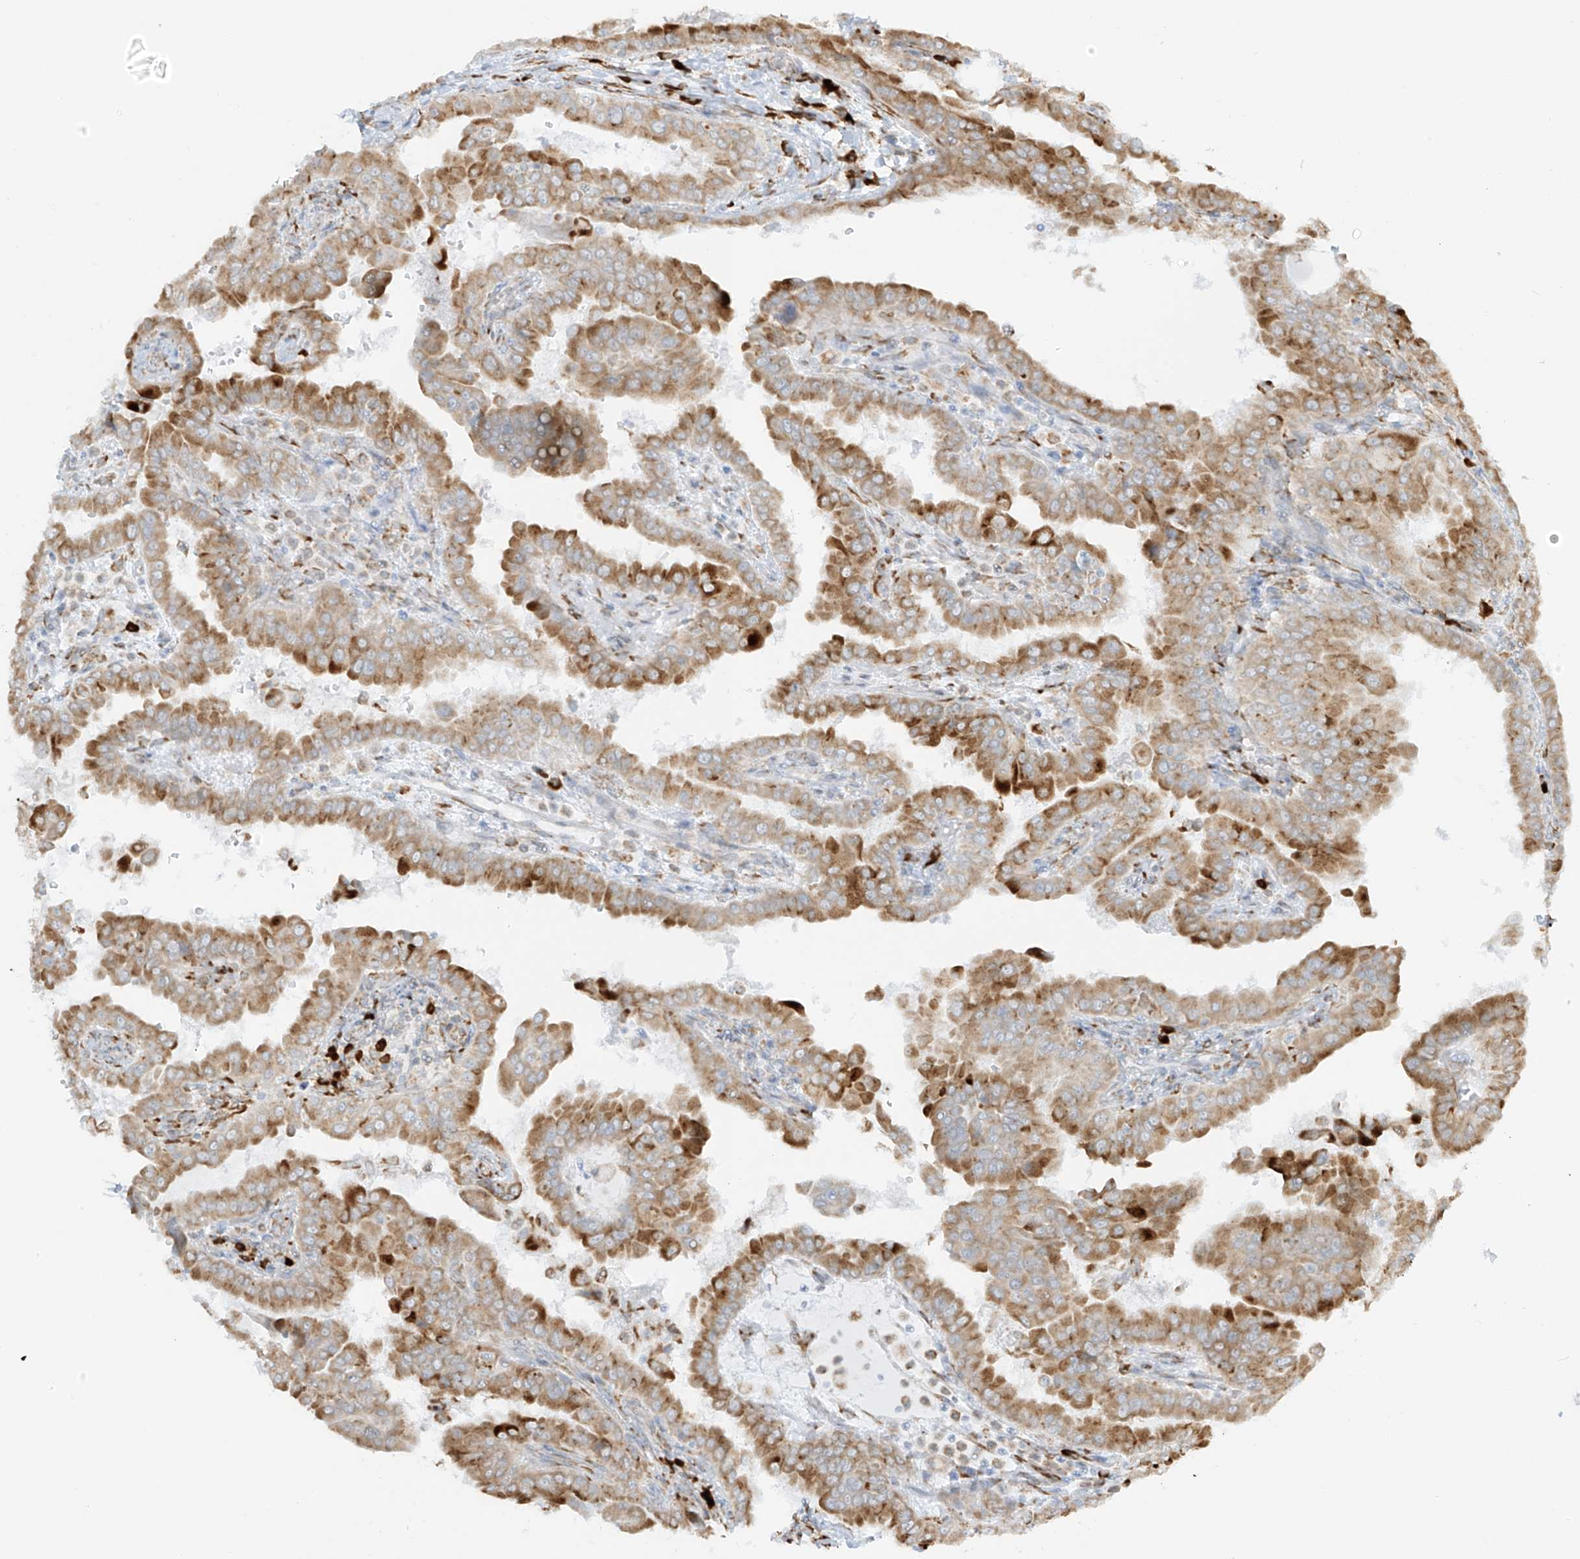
{"staining": {"intensity": "moderate", "quantity": ">75%", "location": "cytoplasmic/membranous"}, "tissue": "thyroid cancer", "cell_type": "Tumor cells", "image_type": "cancer", "snomed": [{"axis": "morphology", "description": "Papillary adenocarcinoma, NOS"}, {"axis": "topography", "description": "Thyroid gland"}], "caption": "Thyroid papillary adenocarcinoma stained with DAB (3,3'-diaminobenzidine) IHC demonstrates medium levels of moderate cytoplasmic/membranous expression in approximately >75% of tumor cells. (IHC, brightfield microscopy, high magnification).", "gene": "LRRC59", "patient": {"sex": "male", "age": 33}}